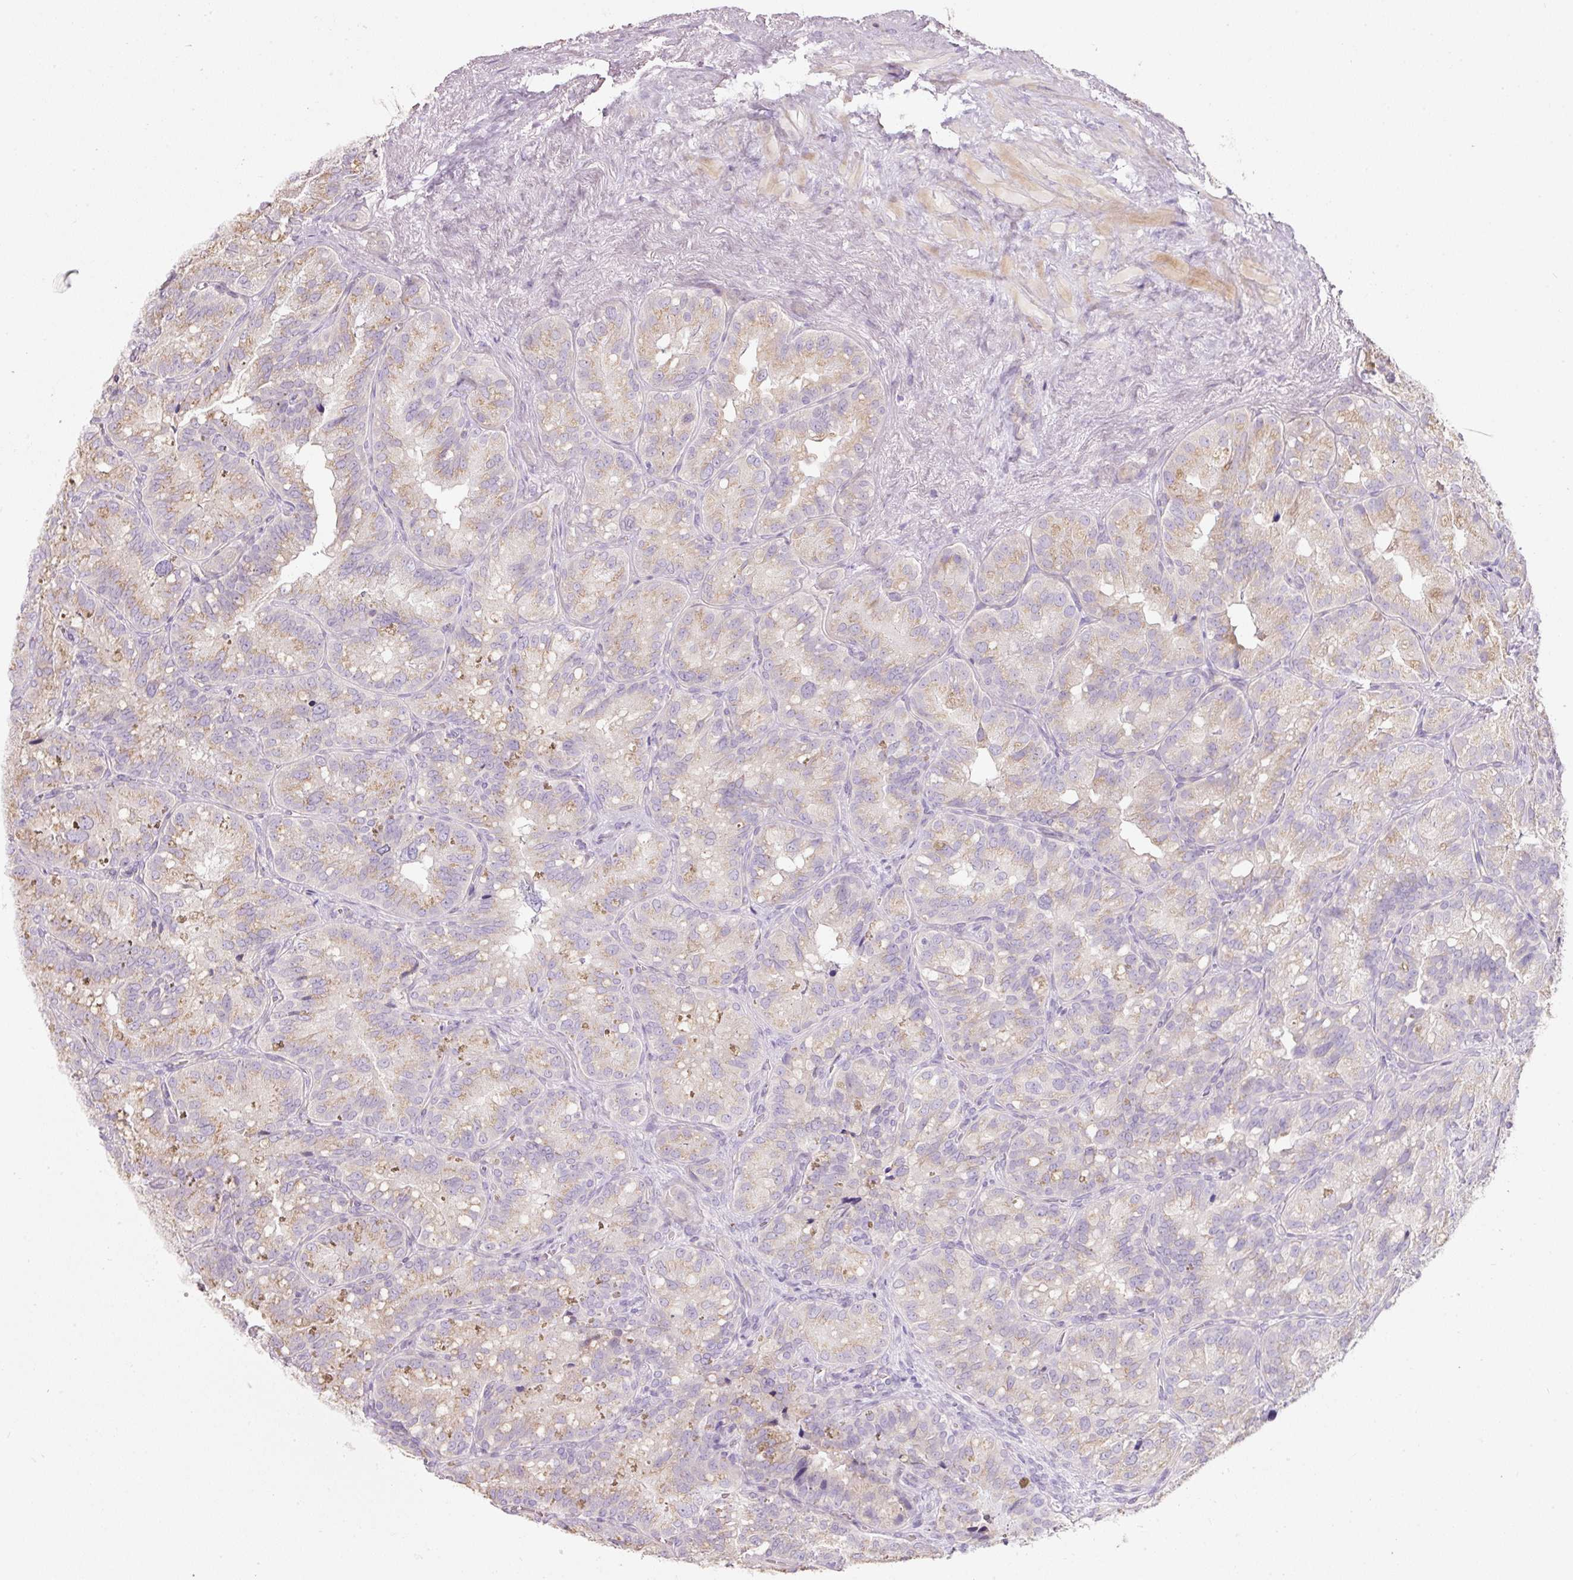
{"staining": {"intensity": "moderate", "quantity": "25%-75%", "location": "cytoplasmic/membranous"}, "tissue": "seminal vesicle", "cell_type": "Glandular cells", "image_type": "normal", "snomed": [{"axis": "morphology", "description": "Normal tissue, NOS"}, {"axis": "topography", "description": "Seminal veicle"}], "caption": "Protein expression analysis of unremarkable human seminal vesicle reveals moderate cytoplasmic/membranous positivity in approximately 25%-75% of glandular cells.", "gene": "NBPF11", "patient": {"sex": "male", "age": 69}}